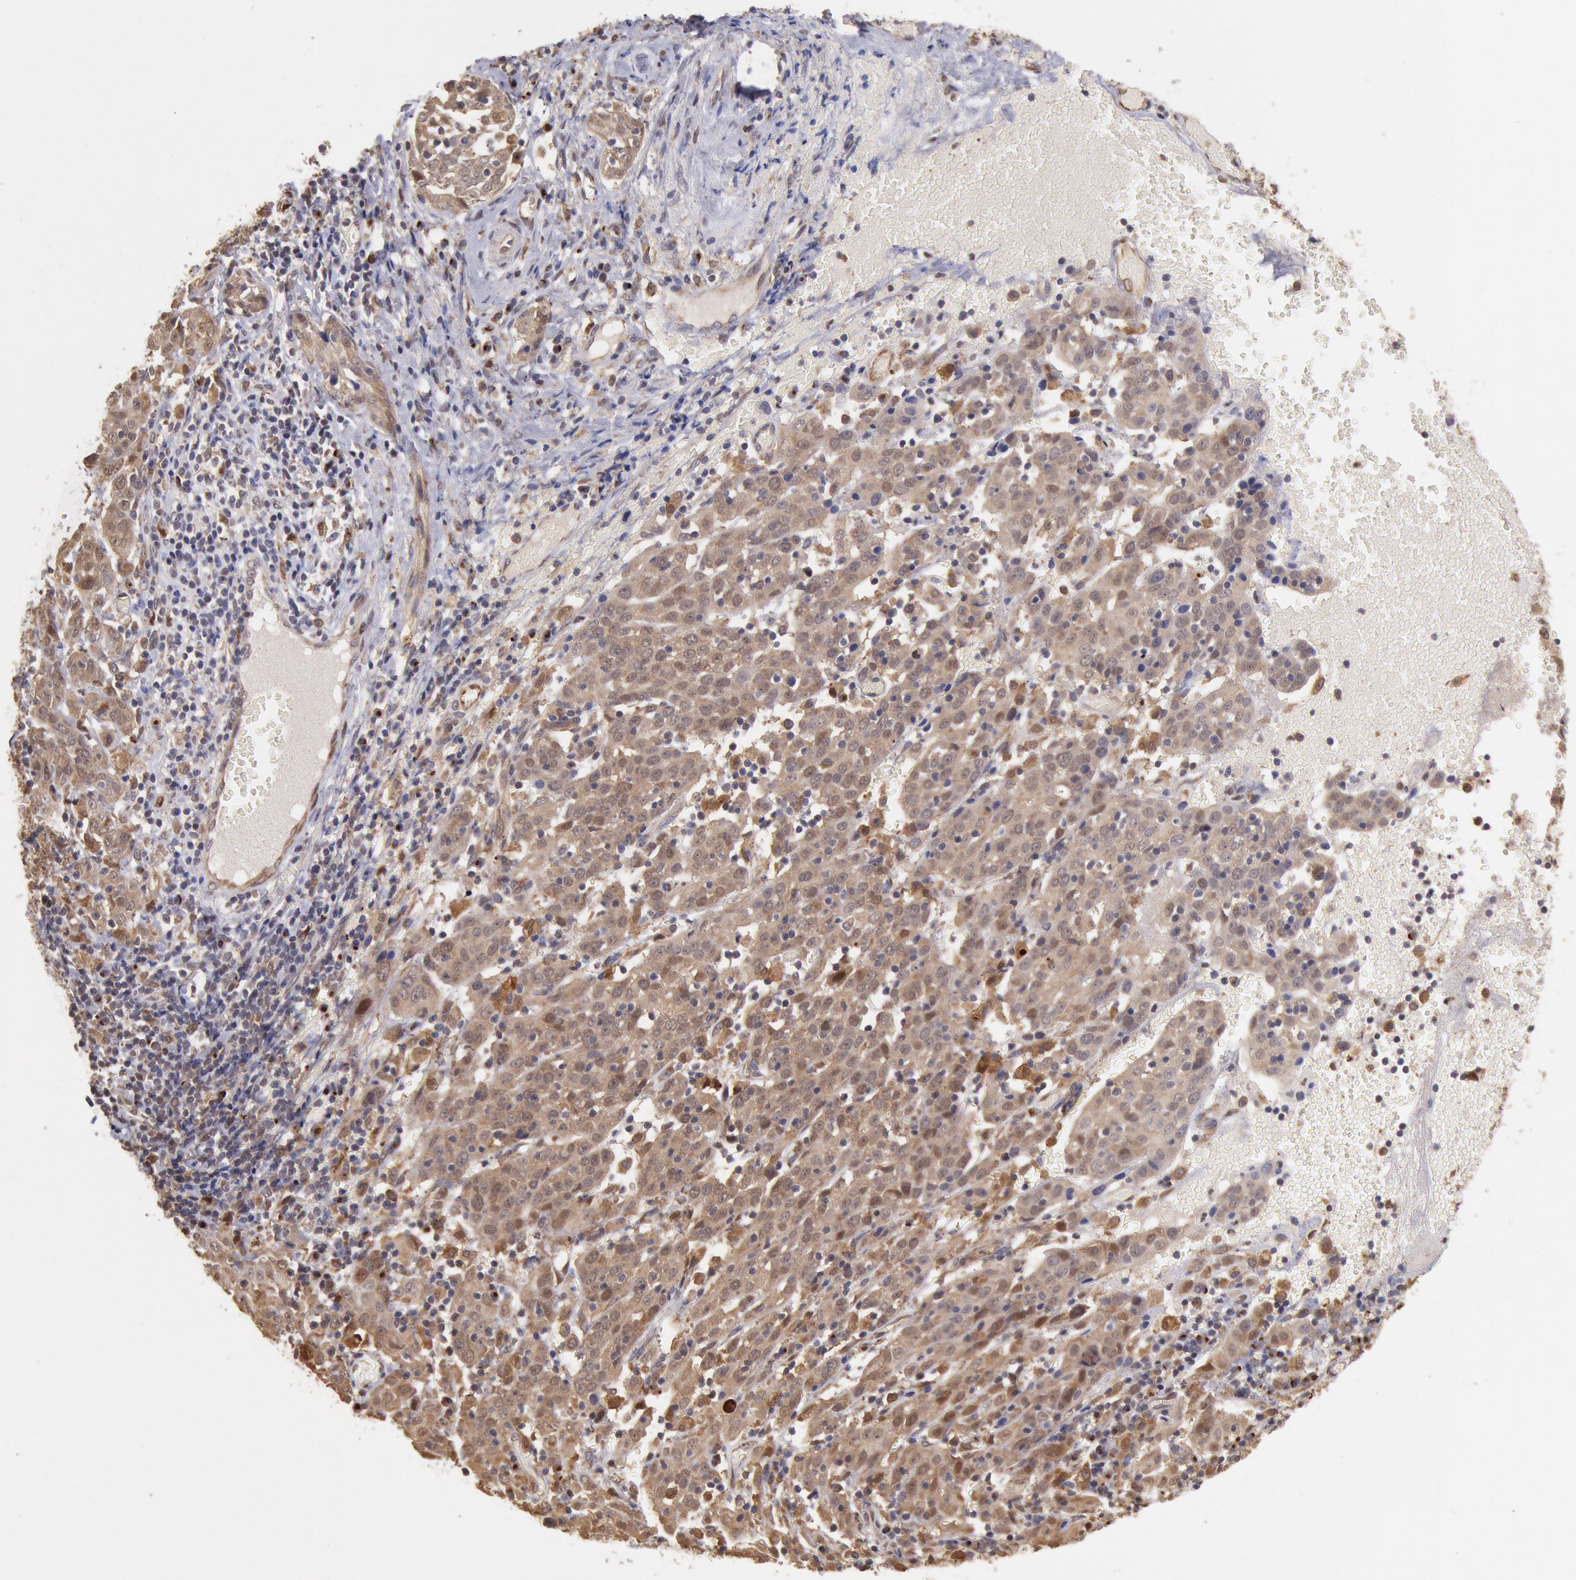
{"staining": {"intensity": "moderate", "quantity": ">75%", "location": "cytoplasmic/membranous,nuclear"}, "tissue": "cervical cancer", "cell_type": "Tumor cells", "image_type": "cancer", "snomed": [{"axis": "morphology", "description": "Normal tissue, NOS"}, {"axis": "morphology", "description": "Squamous cell carcinoma, NOS"}, {"axis": "topography", "description": "Cervix"}], "caption": "Protein staining demonstrates moderate cytoplasmic/membranous and nuclear positivity in about >75% of tumor cells in cervical cancer (squamous cell carcinoma). The protein of interest is shown in brown color, while the nuclei are stained blue.", "gene": "COMT", "patient": {"sex": "female", "age": 67}}